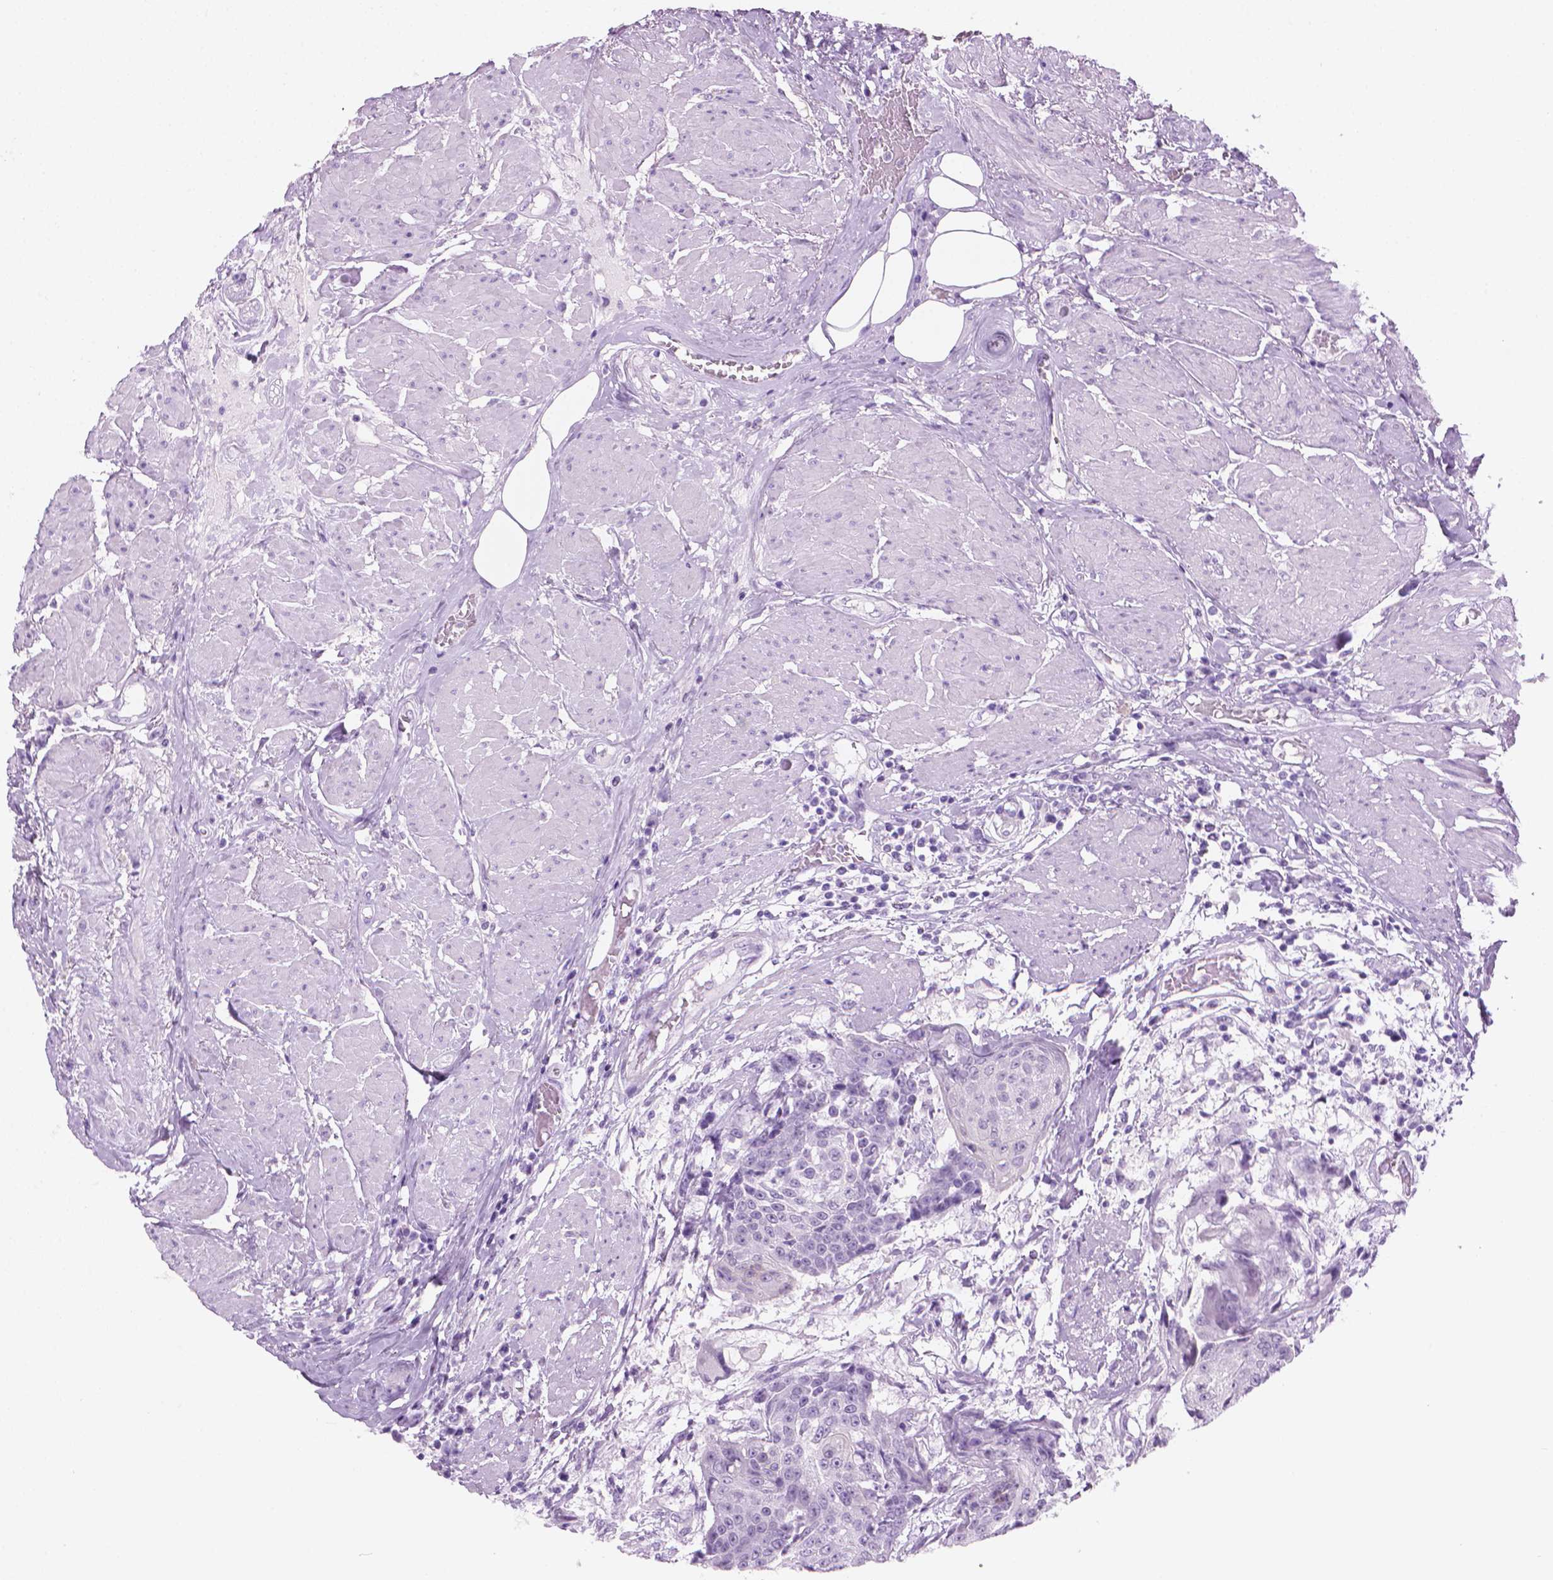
{"staining": {"intensity": "negative", "quantity": "none", "location": "none"}, "tissue": "urothelial cancer", "cell_type": "Tumor cells", "image_type": "cancer", "snomed": [{"axis": "morphology", "description": "Urothelial carcinoma, High grade"}, {"axis": "topography", "description": "Urinary bladder"}], "caption": "There is no significant staining in tumor cells of urothelial carcinoma (high-grade).", "gene": "TTC29", "patient": {"sex": "female", "age": 63}}